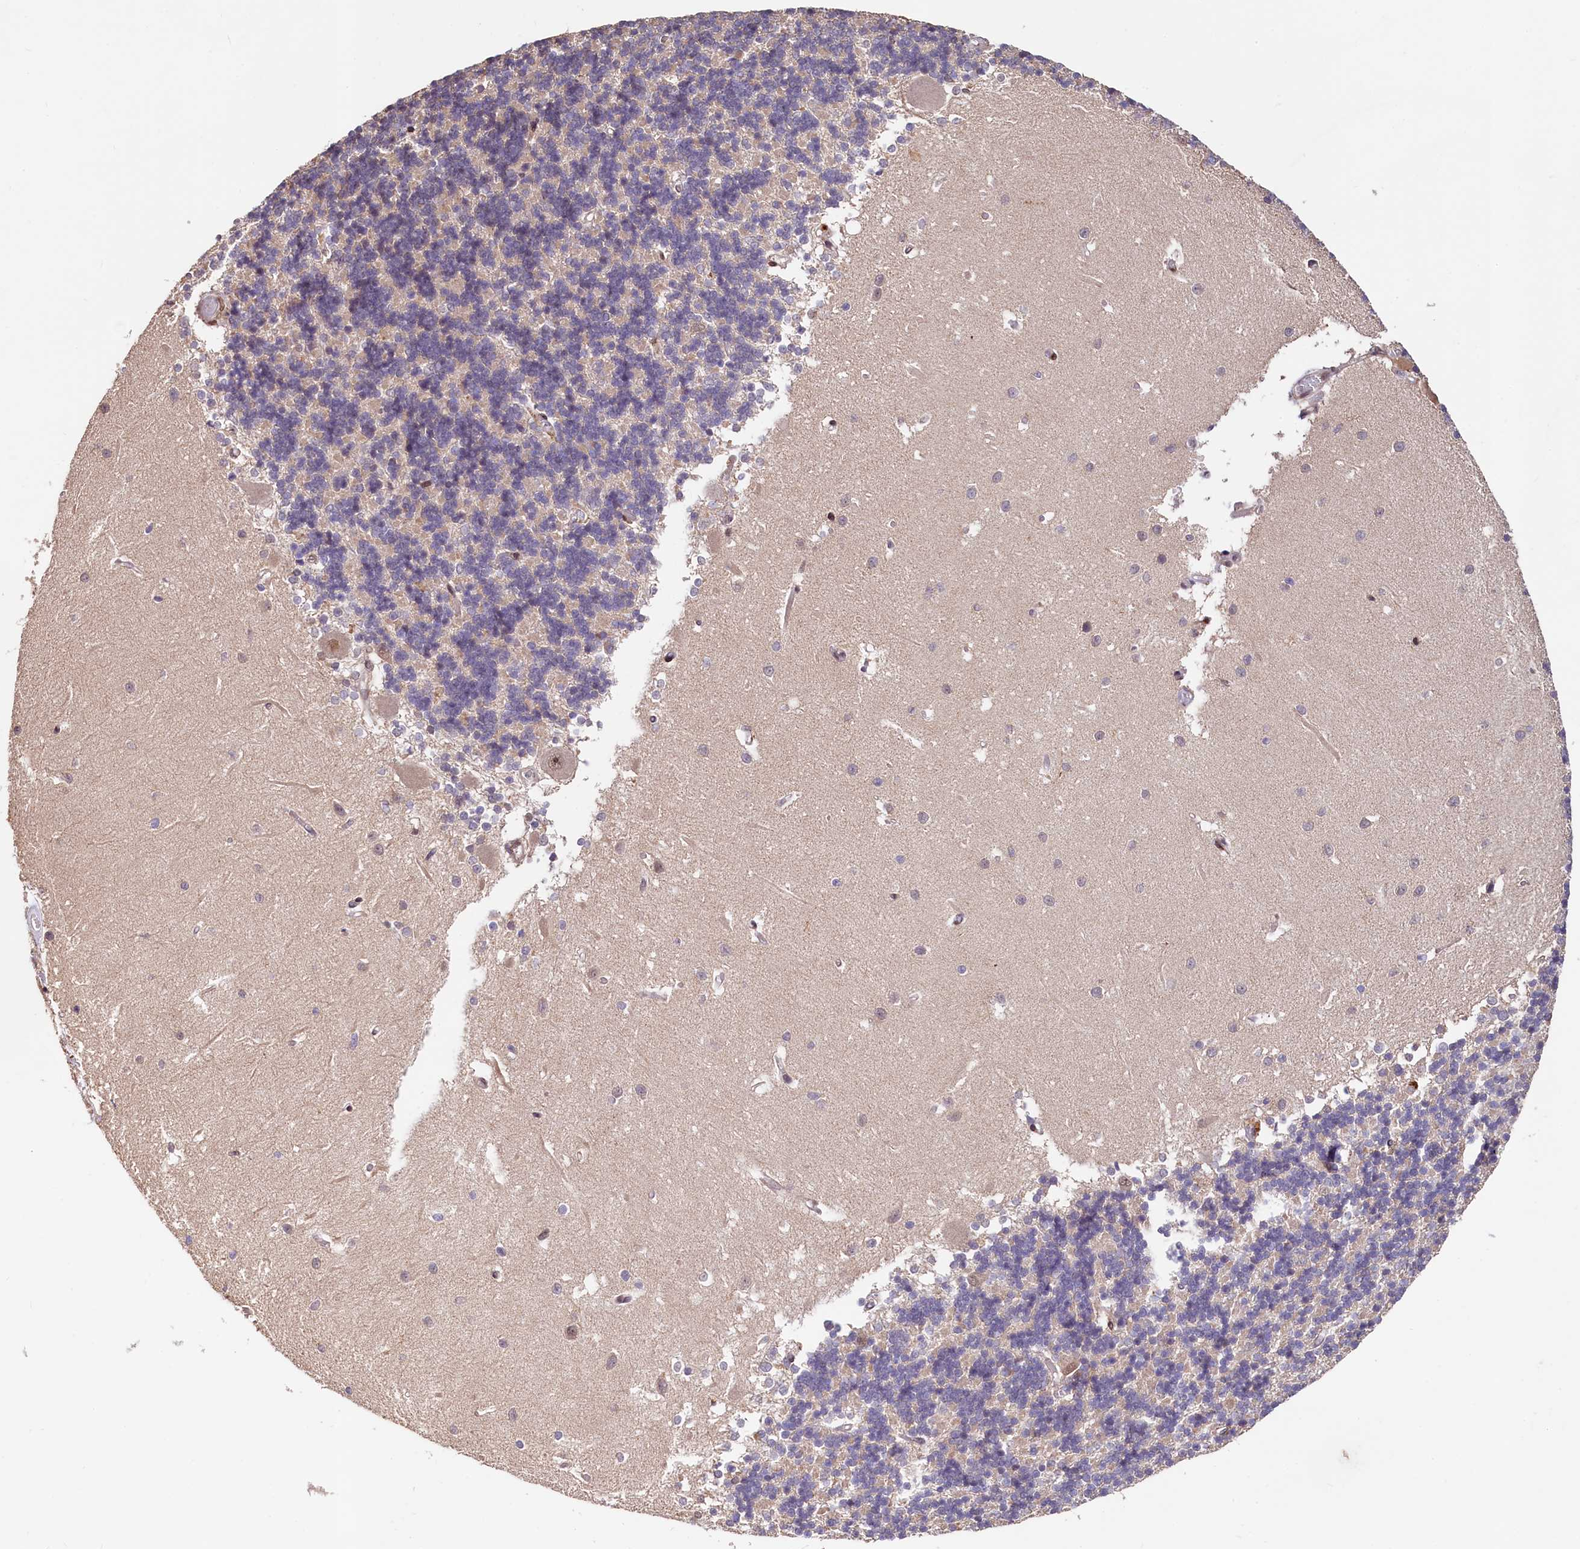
{"staining": {"intensity": "weak", "quantity": "25%-75%", "location": "cytoplasmic/membranous"}, "tissue": "cerebellum", "cell_type": "Cells in granular layer", "image_type": "normal", "snomed": [{"axis": "morphology", "description": "Normal tissue, NOS"}, {"axis": "topography", "description": "Cerebellum"}], "caption": "Immunohistochemistry (IHC) micrograph of unremarkable cerebellum: human cerebellum stained using IHC displays low levels of weak protein expression localized specifically in the cytoplasmic/membranous of cells in granular layer, appearing as a cytoplasmic/membranous brown color.", "gene": "C5orf15", "patient": {"sex": "male", "age": 37}}